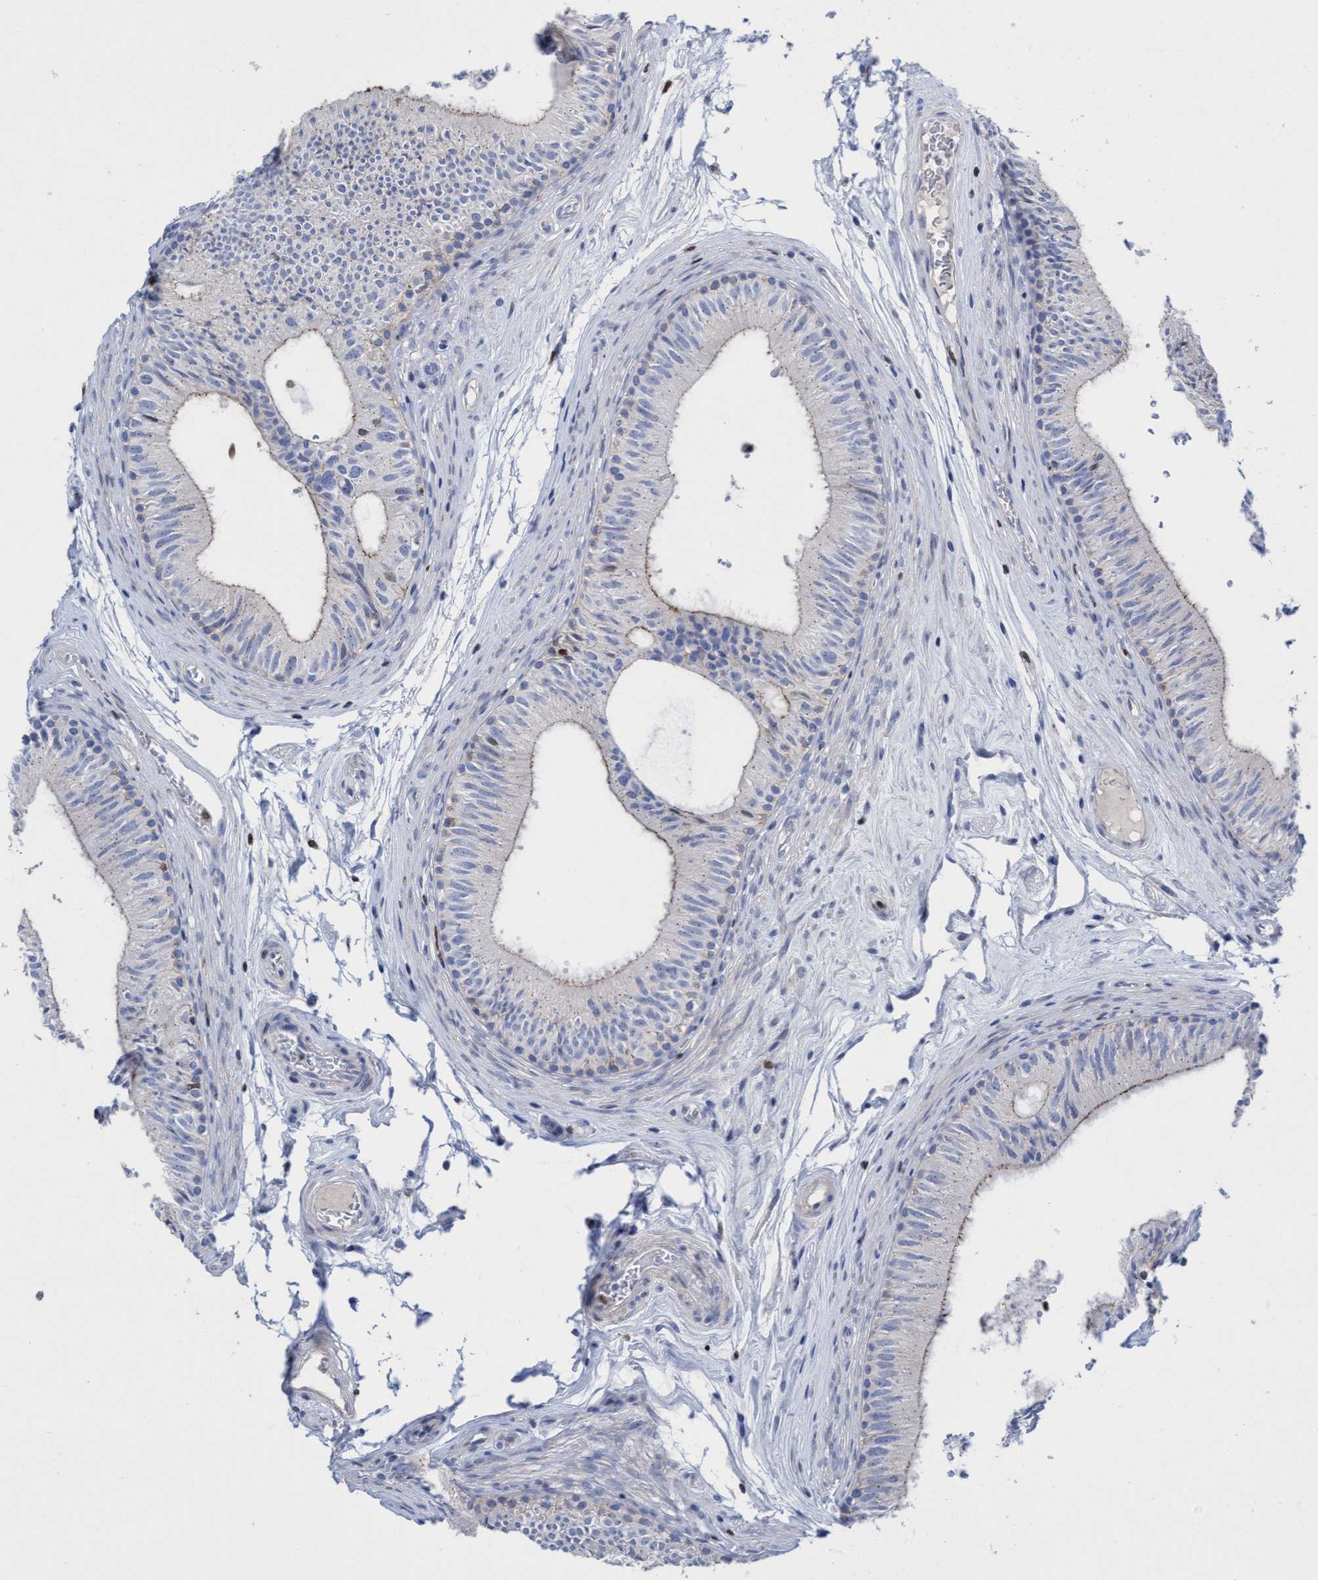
{"staining": {"intensity": "weak", "quantity": "25%-75%", "location": "cytoplasmic/membranous"}, "tissue": "epididymis", "cell_type": "Glandular cells", "image_type": "normal", "snomed": [{"axis": "morphology", "description": "Normal tissue, NOS"}, {"axis": "topography", "description": "Epididymis"}], "caption": "Protein analysis of unremarkable epididymis reveals weak cytoplasmic/membranous staining in approximately 25%-75% of glandular cells.", "gene": "CBX2", "patient": {"sex": "male", "age": 36}}